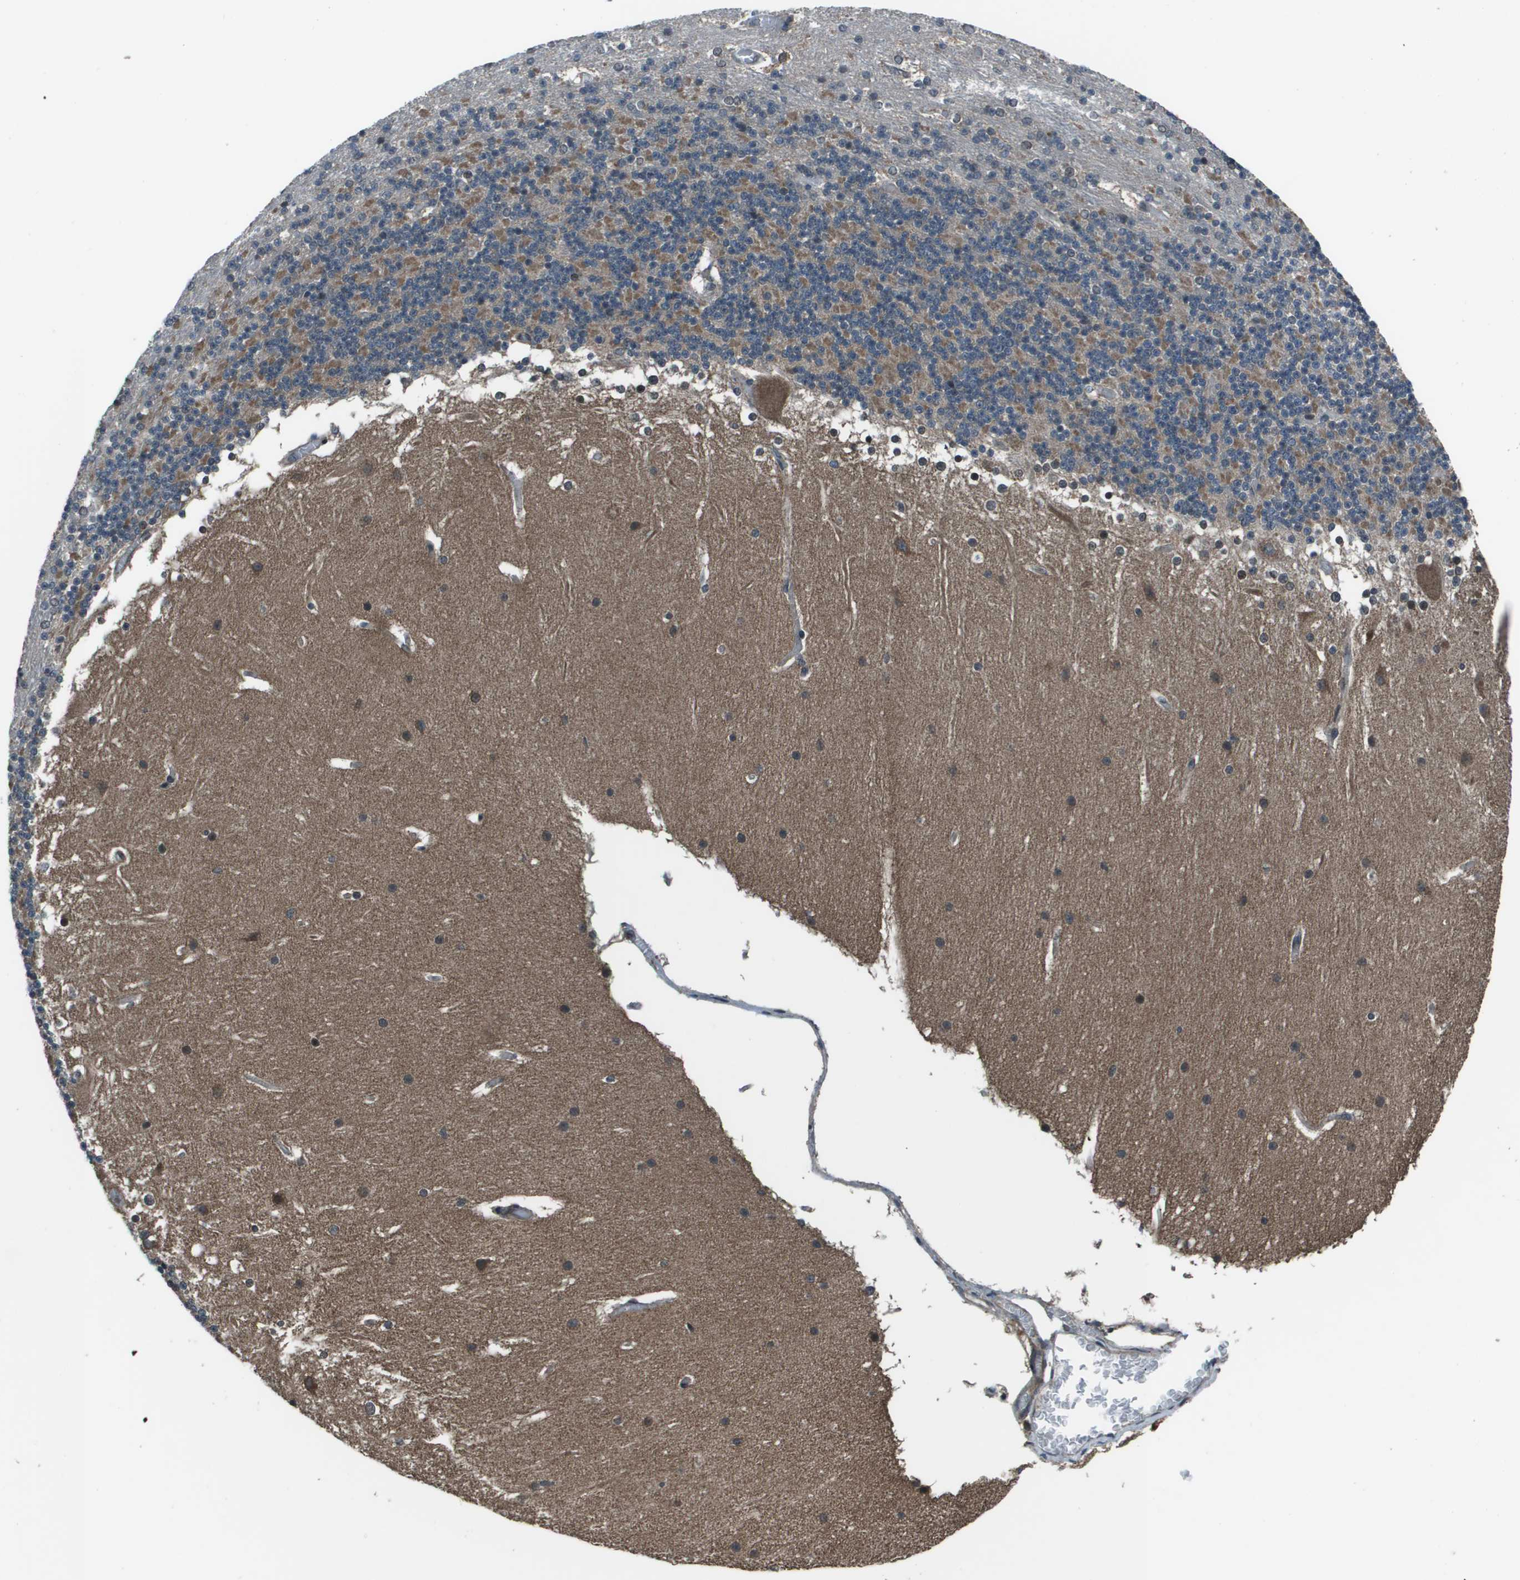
{"staining": {"intensity": "moderate", "quantity": "25%-75%", "location": "cytoplasmic/membranous"}, "tissue": "cerebellum", "cell_type": "Cells in granular layer", "image_type": "normal", "snomed": [{"axis": "morphology", "description": "Normal tissue, NOS"}, {"axis": "topography", "description": "Cerebellum"}], "caption": "About 25%-75% of cells in granular layer in unremarkable human cerebellum demonstrate moderate cytoplasmic/membranous protein positivity as visualized by brown immunohistochemical staining.", "gene": "PPFIA1", "patient": {"sex": "female", "age": 19}}